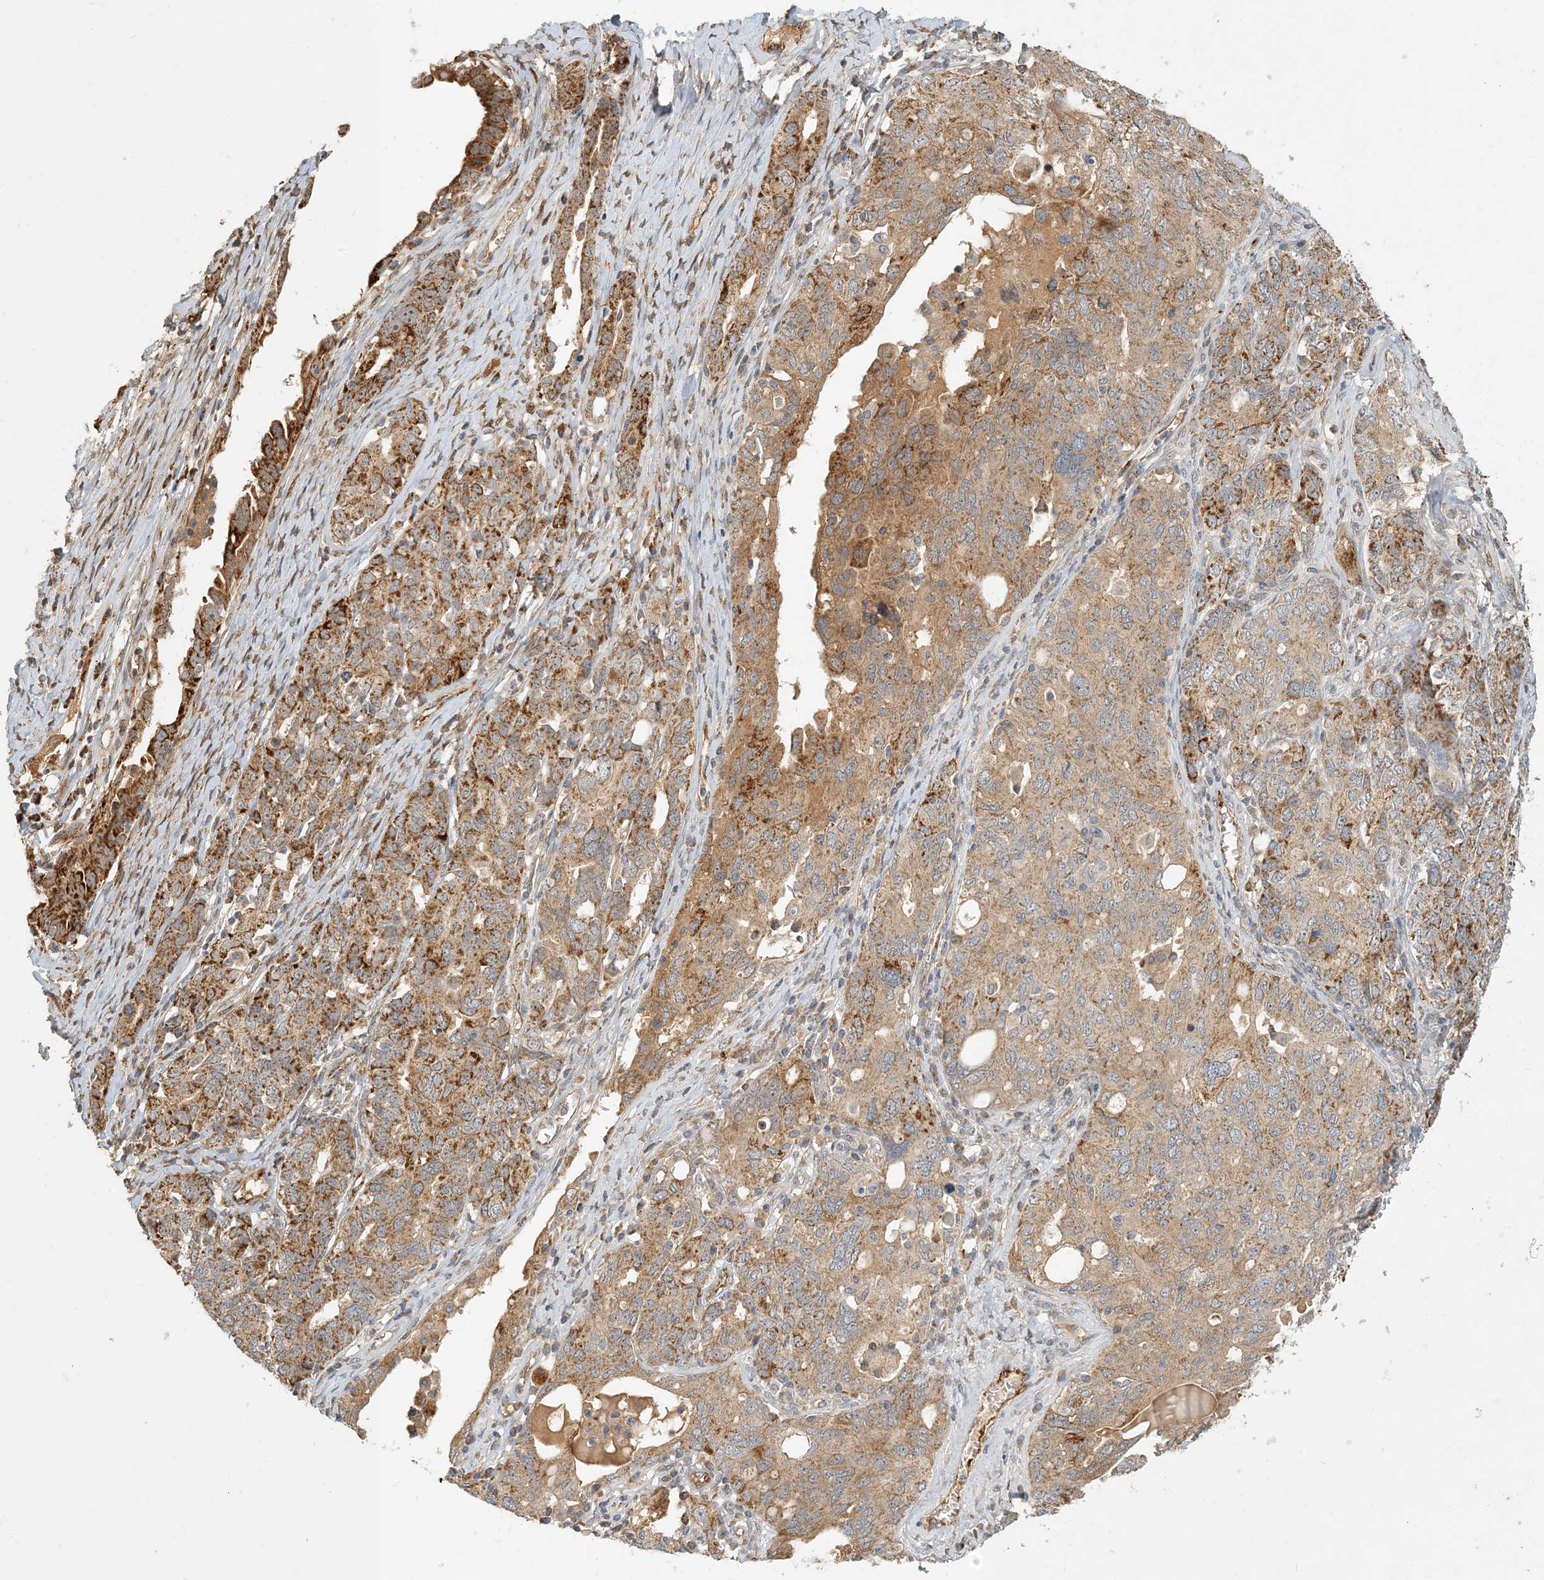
{"staining": {"intensity": "moderate", "quantity": ">75%", "location": "cytoplasmic/membranous"}, "tissue": "ovarian cancer", "cell_type": "Tumor cells", "image_type": "cancer", "snomed": [{"axis": "morphology", "description": "Carcinoma, endometroid"}, {"axis": "topography", "description": "Ovary"}], "caption": "Human ovarian cancer stained for a protein (brown) exhibits moderate cytoplasmic/membranous positive expression in approximately >75% of tumor cells.", "gene": "ZBTB3", "patient": {"sex": "female", "age": 62}}